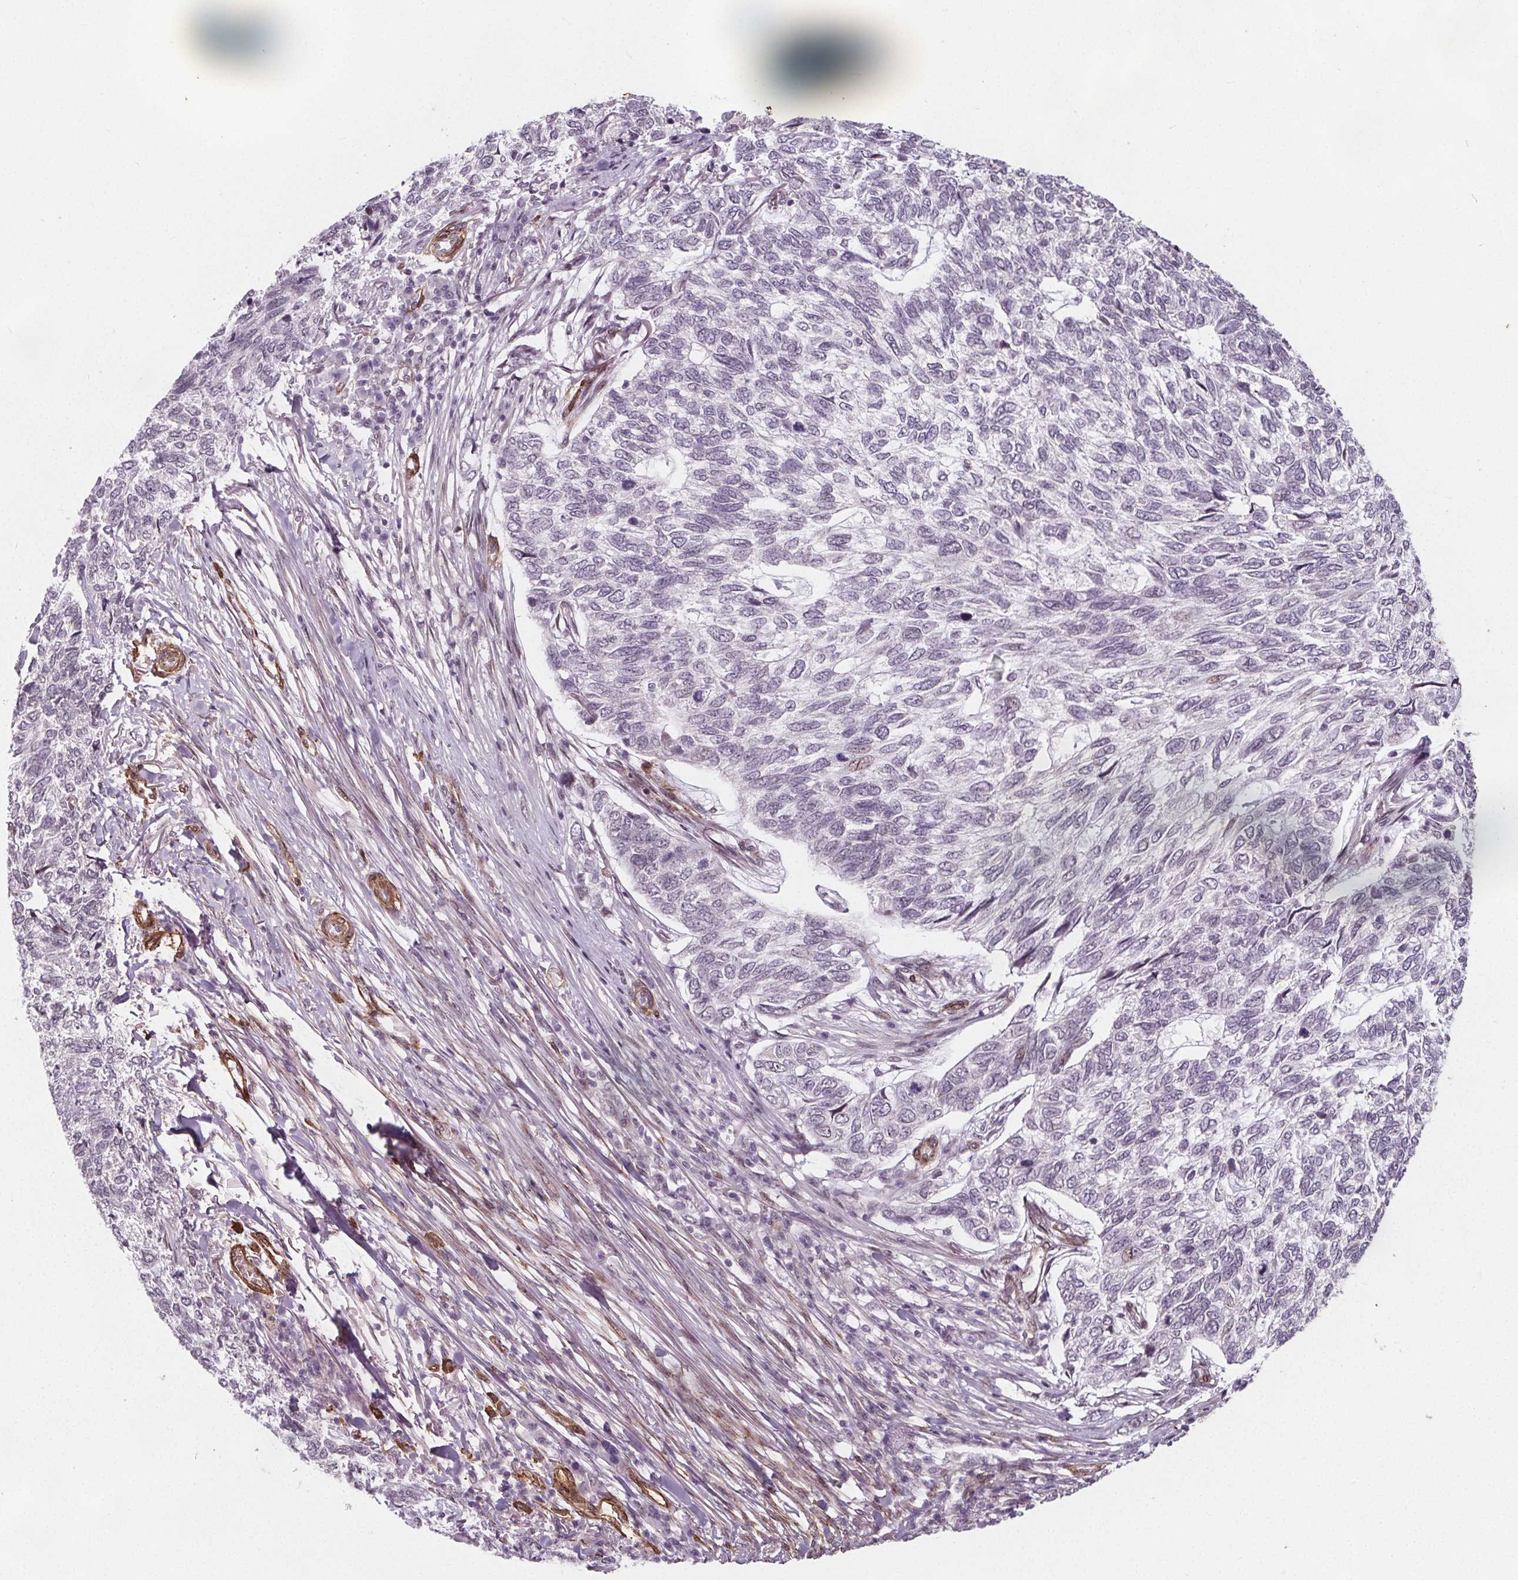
{"staining": {"intensity": "negative", "quantity": "none", "location": "none"}, "tissue": "skin cancer", "cell_type": "Tumor cells", "image_type": "cancer", "snomed": [{"axis": "morphology", "description": "Basal cell carcinoma"}, {"axis": "topography", "description": "Skin"}], "caption": "Protein analysis of skin basal cell carcinoma shows no significant staining in tumor cells.", "gene": "HAS1", "patient": {"sex": "female", "age": 65}}